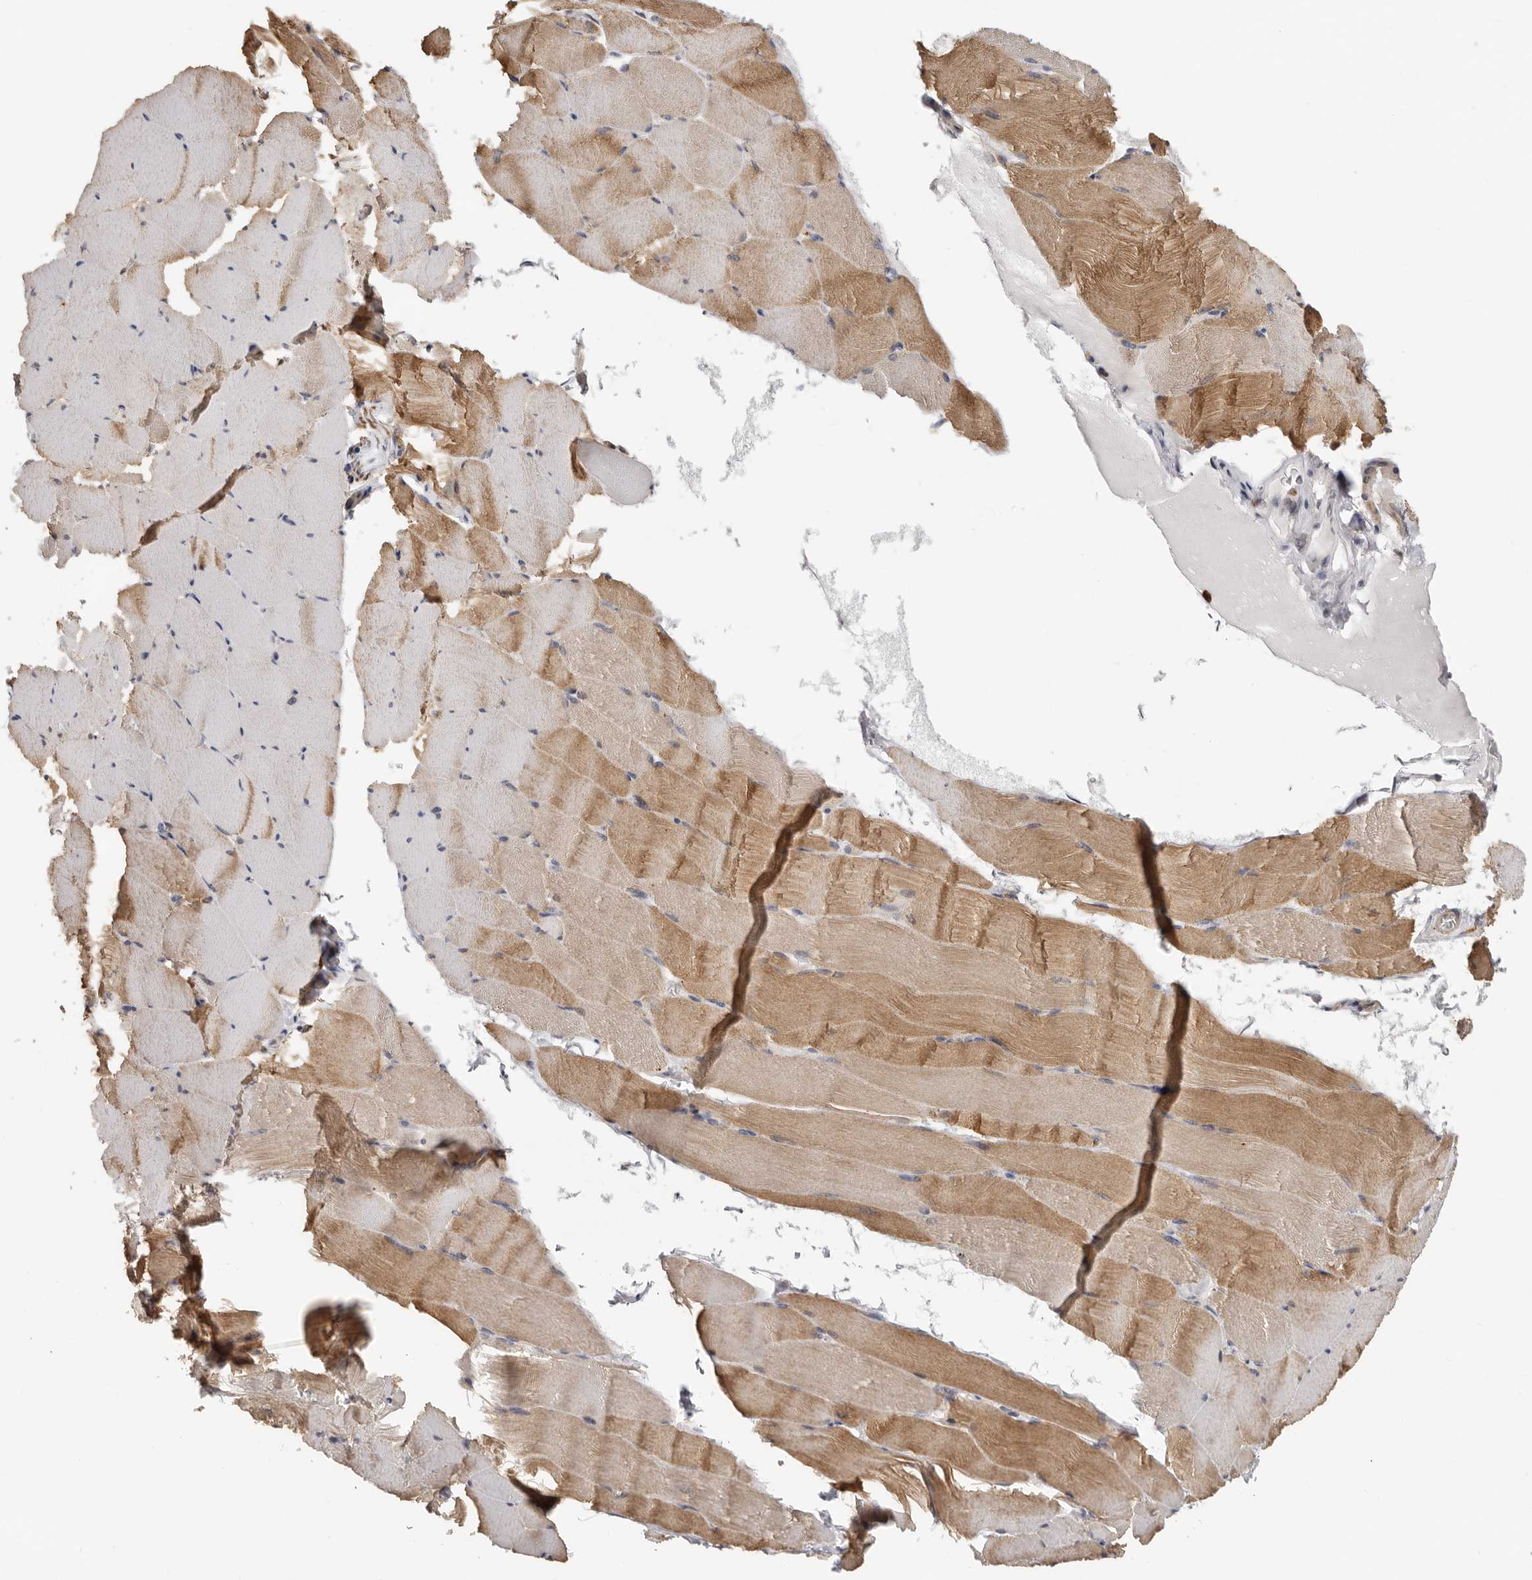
{"staining": {"intensity": "moderate", "quantity": ">75%", "location": "cytoplasmic/membranous"}, "tissue": "skeletal muscle", "cell_type": "Myocytes", "image_type": "normal", "snomed": [{"axis": "morphology", "description": "Normal tissue, NOS"}, {"axis": "topography", "description": "Skeletal muscle"}], "caption": "Immunohistochemistry (IHC) histopathology image of normal human skeletal muscle stained for a protein (brown), which demonstrates medium levels of moderate cytoplasmic/membranous positivity in approximately >75% of myocytes.", "gene": "MSRB2", "patient": {"sex": "male", "age": 62}}